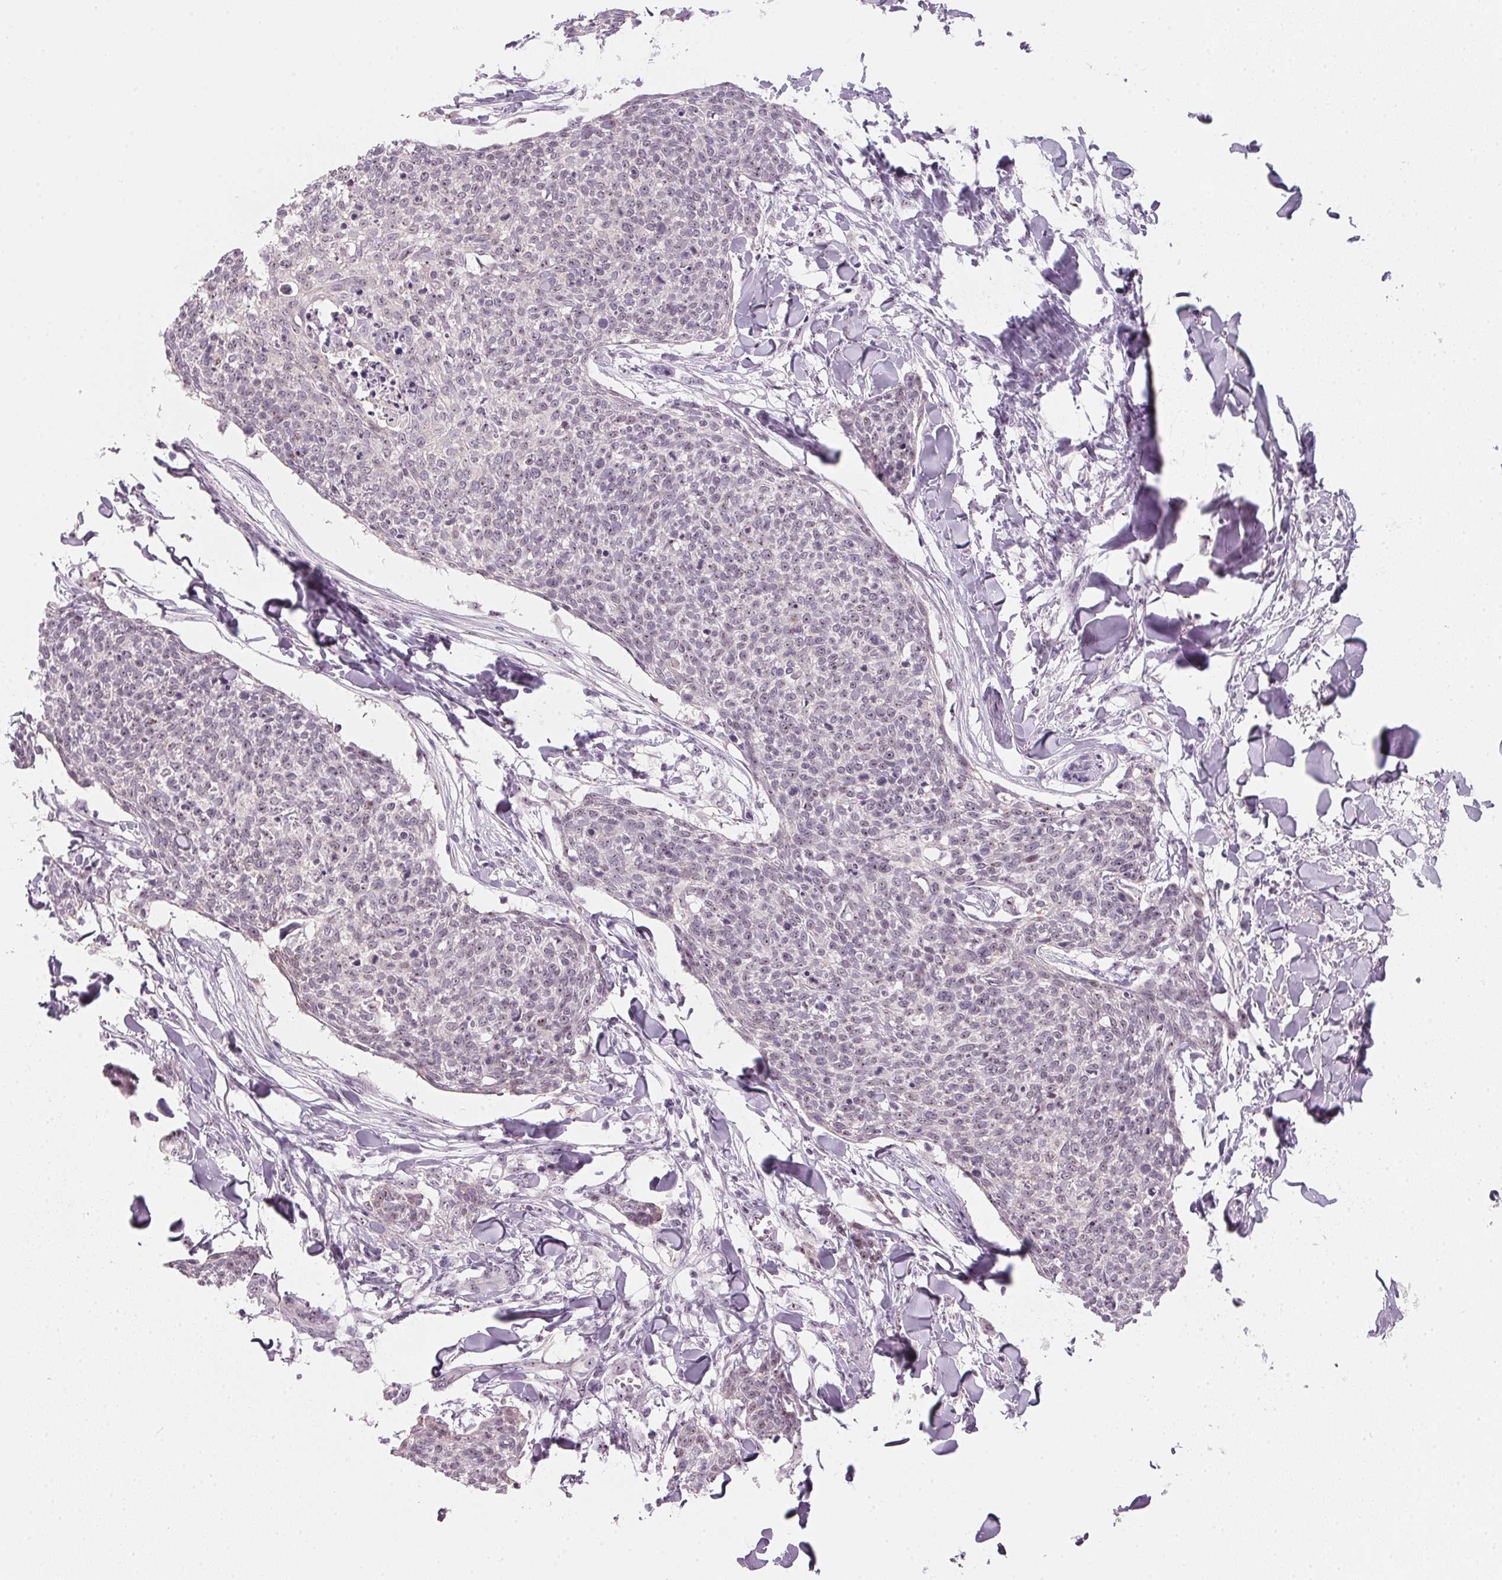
{"staining": {"intensity": "negative", "quantity": "none", "location": "none"}, "tissue": "skin cancer", "cell_type": "Tumor cells", "image_type": "cancer", "snomed": [{"axis": "morphology", "description": "Squamous cell carcinoma, NOS"}, {"axis": "topography", "description": "Skin"}, {"axis": "topography", "description": "Vulva"}], "caption": "Skin cancer stained for a protein using IHC reveals no positivity tumor cells.", "gene": "DNTTIP2", "patient": {"sex": "female", "age": 75}}